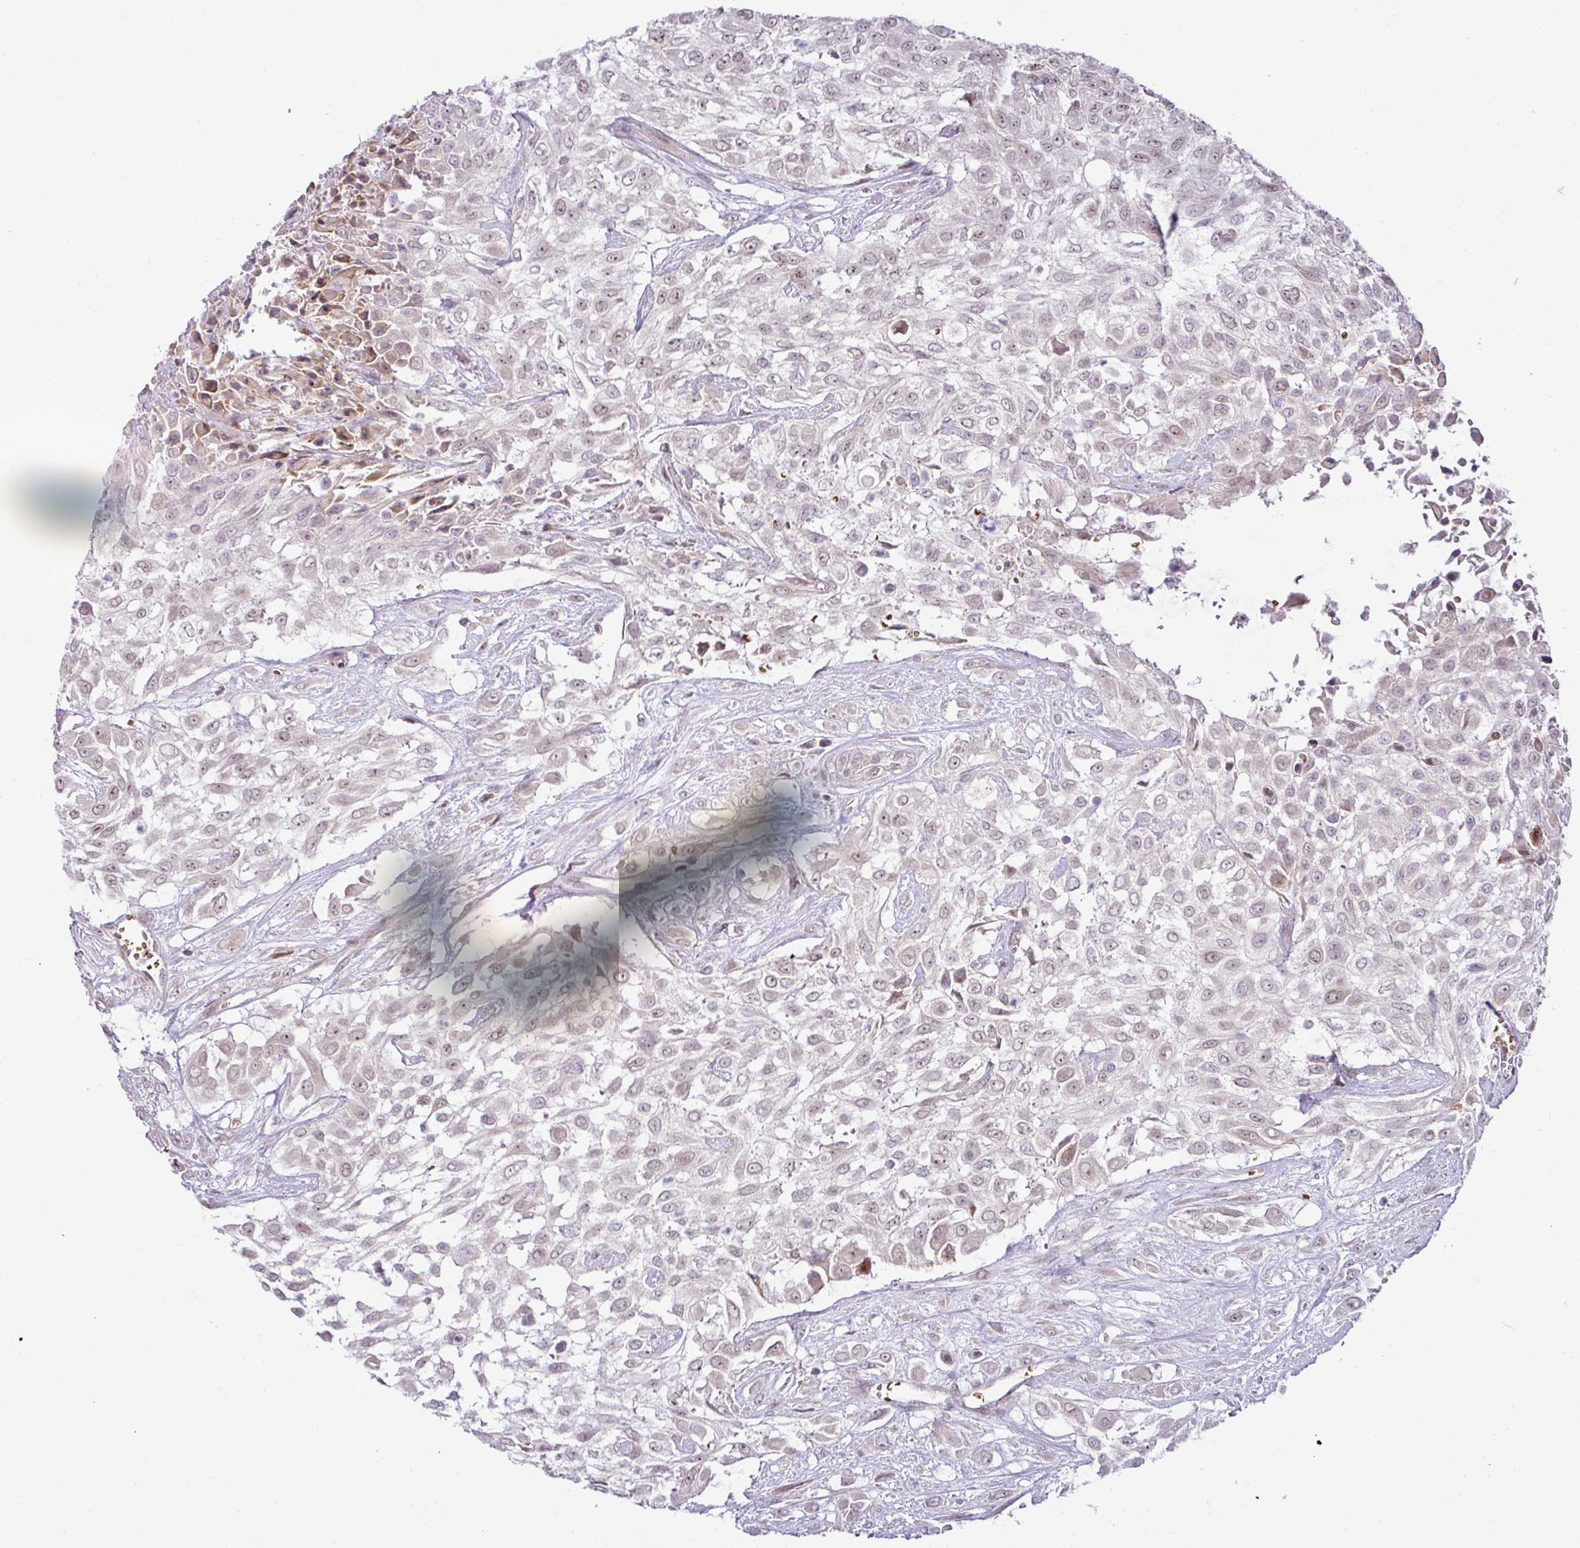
{"staining": {"intensity": "moderate", "quantity": "<25%", "location": "nuclear"}, "tissue": "urothelial cancer", "cell_type": "Tumor cells", "image_type": "cancer", "snomed": [{"axis": "morphology", "description": "Urothelial carcinoma, High grade"}, {"axis": "topography", "description": "Urinary bladder"}], "caption": "The histopathology image exhibits staining of urothelial cancer, revealing moderate nuclear protein expression (brown color) within tumor cells. The protein of interest is shown in brown color, while the nuclei are stained blue.", "gene": "PARP2", "patient": {"sex": "male", "age": 57}}